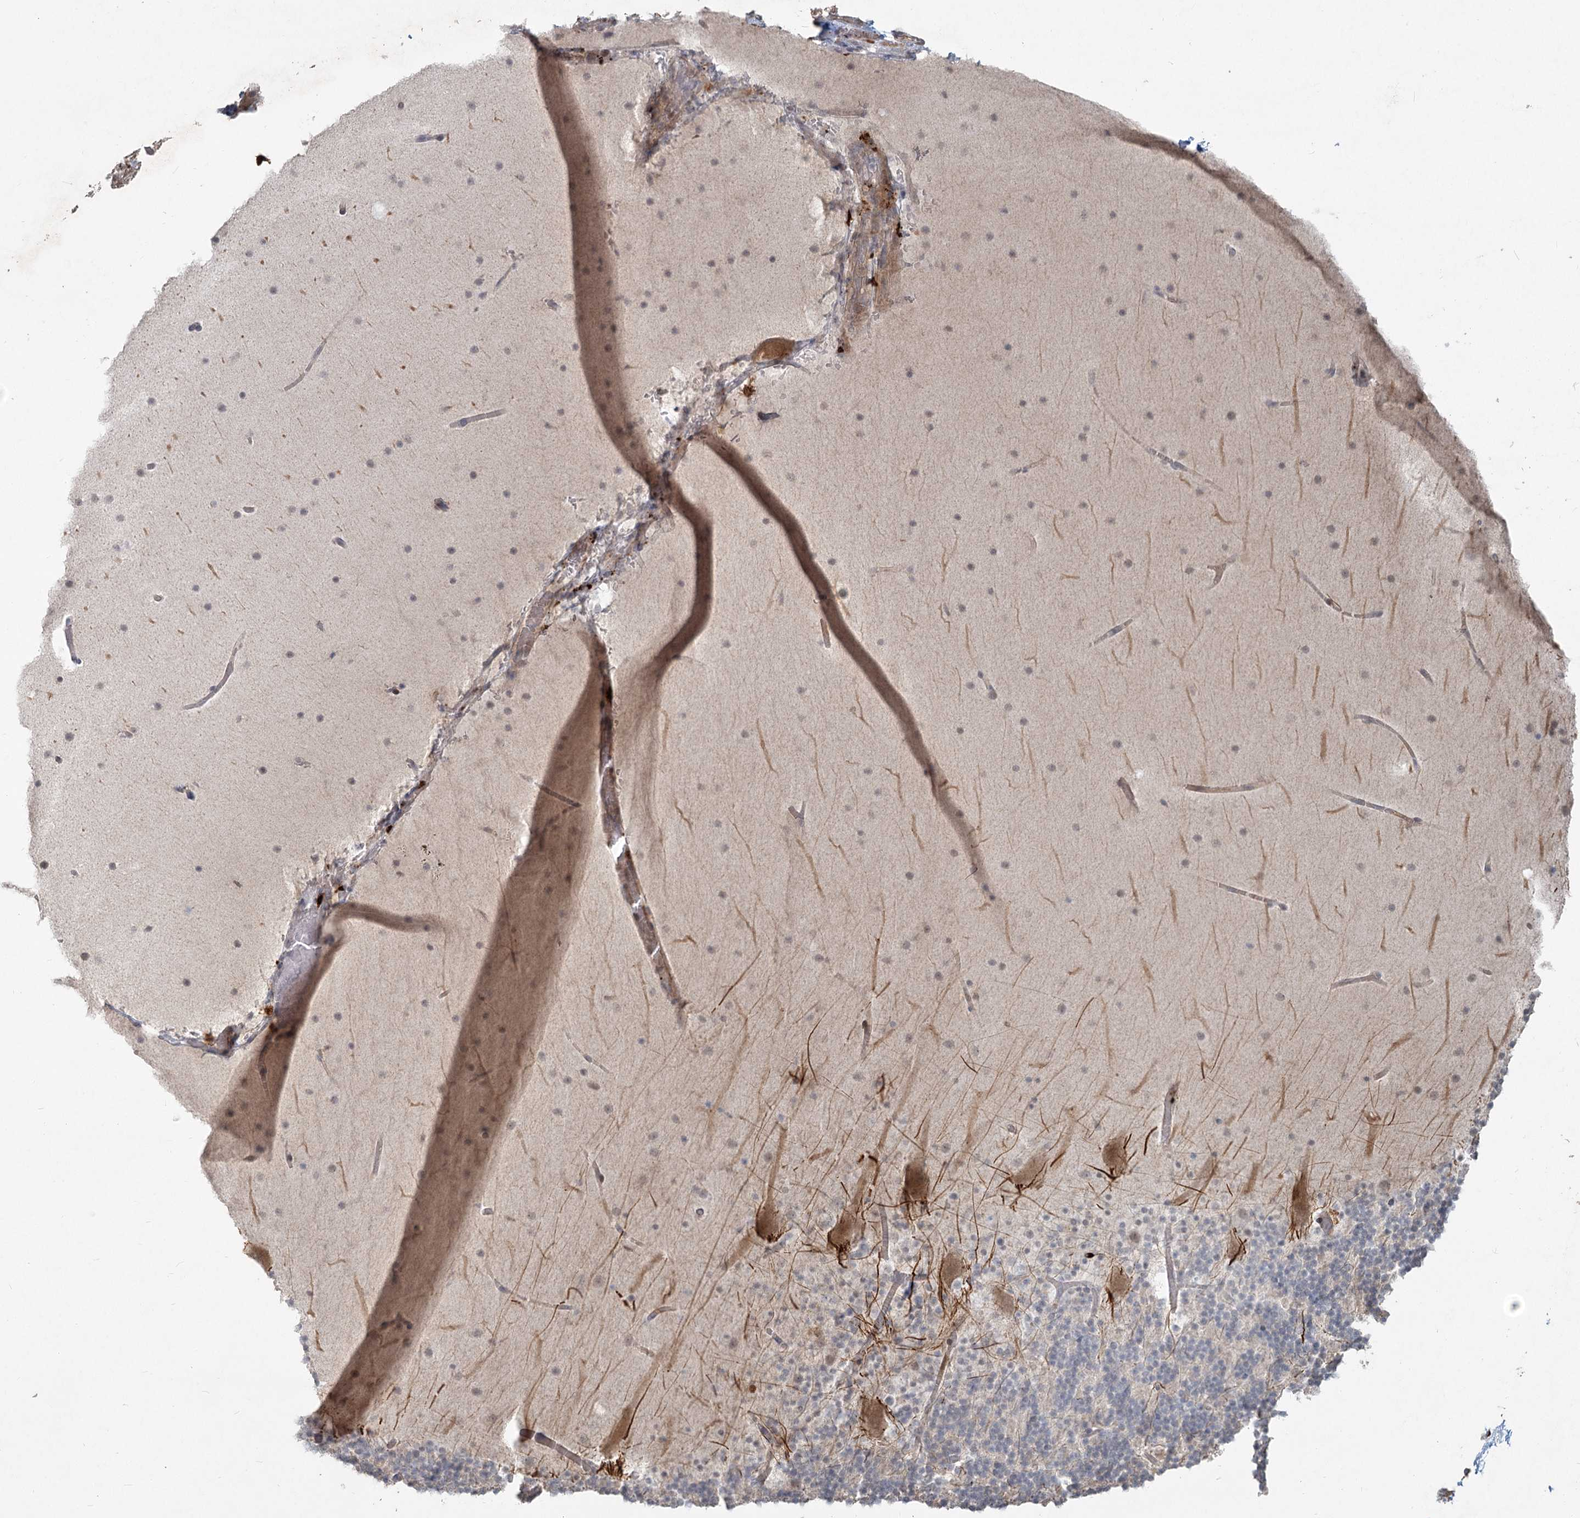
{"staining": {"intensity": "negative", "quantity": "none", "location": "none"}, "tissue": "cerebellum", "cell_type": "Cells in granular layer", "image_type": "normal", "snomed": [{"axis": "morphology", "description": "Normal tissue, NOS"}, {"axis": "topography", "description": "Cerebellum"}], "caption": "The micrograph reveals no significant expression in cells in granular layer of cerebellum. (Brightfield microscopy of DAB immunohistochemistry at high magnification).", "gene": "LRP2BP", "patient": {"sex": "male", "age": 57}}